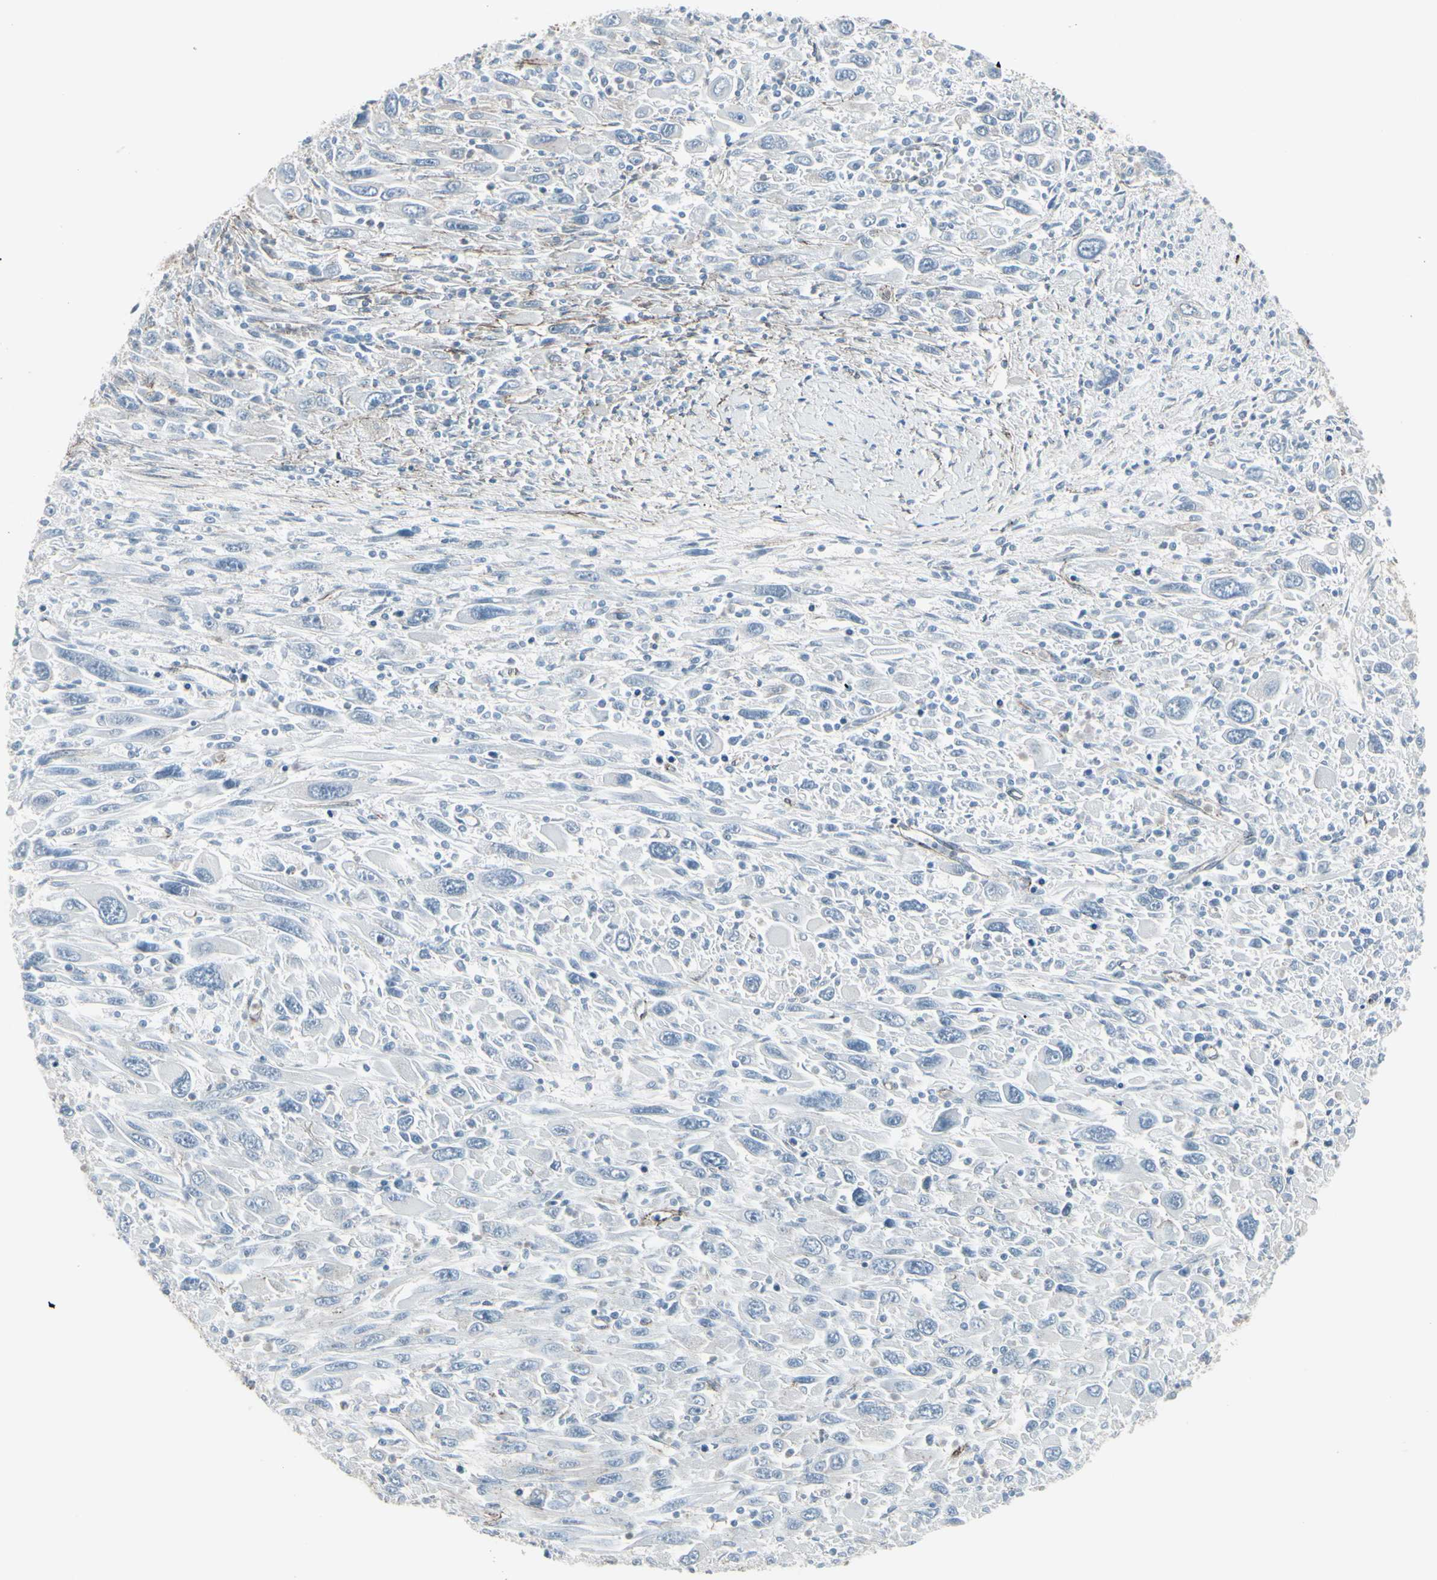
{"staining": {"intensity": "negative", "quantity": "none", "location": "none"}, "tissue": "melanoma", "cell_type": "Tumor cells", "image_type": "cancer", "snomed": [{"axis": "morphology", "description": "Malignant melanoma, Metastatic site"}, {"axis": "topography", "description": "Skin"}], "caption": "This is an immunohistochemistry histopathology image of malignant melanoma (metastatic site). There is no positivity in tumor cells.", "gene": "GJA1", "patient": {"sex": "female", "age": 56}}